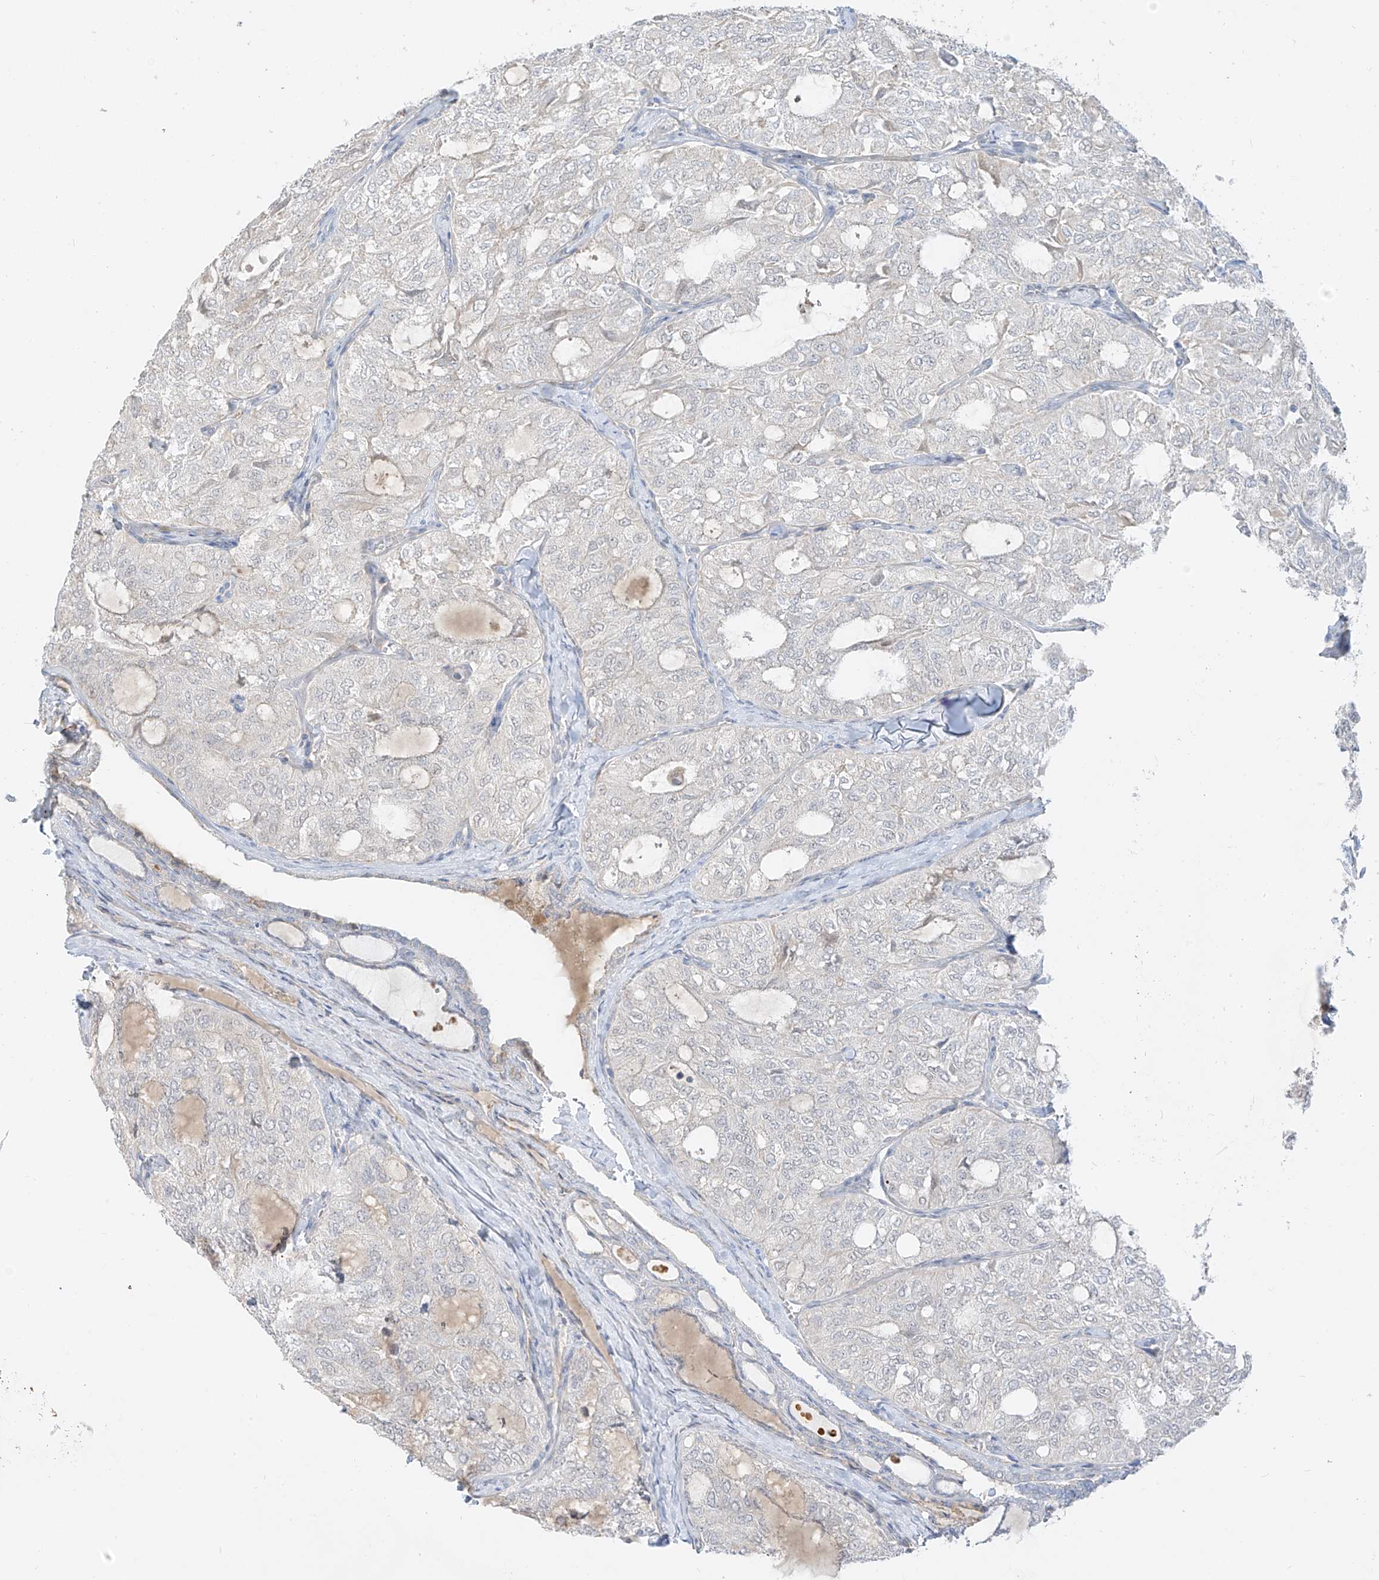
{"staining": {"intensity": "negative", "quantity": "none", "location": "none"}, "tissue": "thyroid cancer", "cell_type": "Tumor cells", "image_type": "cancer", "snomed": [{"axis": "morphology", "description": "Follicular adenoma carcinoma, NOS"}, {"axis": "topography", "description": "Thyroid gland"}], "caption": "Immunohistochemical staining of human thyroid follicular adenoma carcinoma shows no significant expression in tumor cells. (Immunohistochemistry, brightfield microscopy, high magnification).", "gene": "C2orf42", "patient": {"sex": "male", "age": 75}}